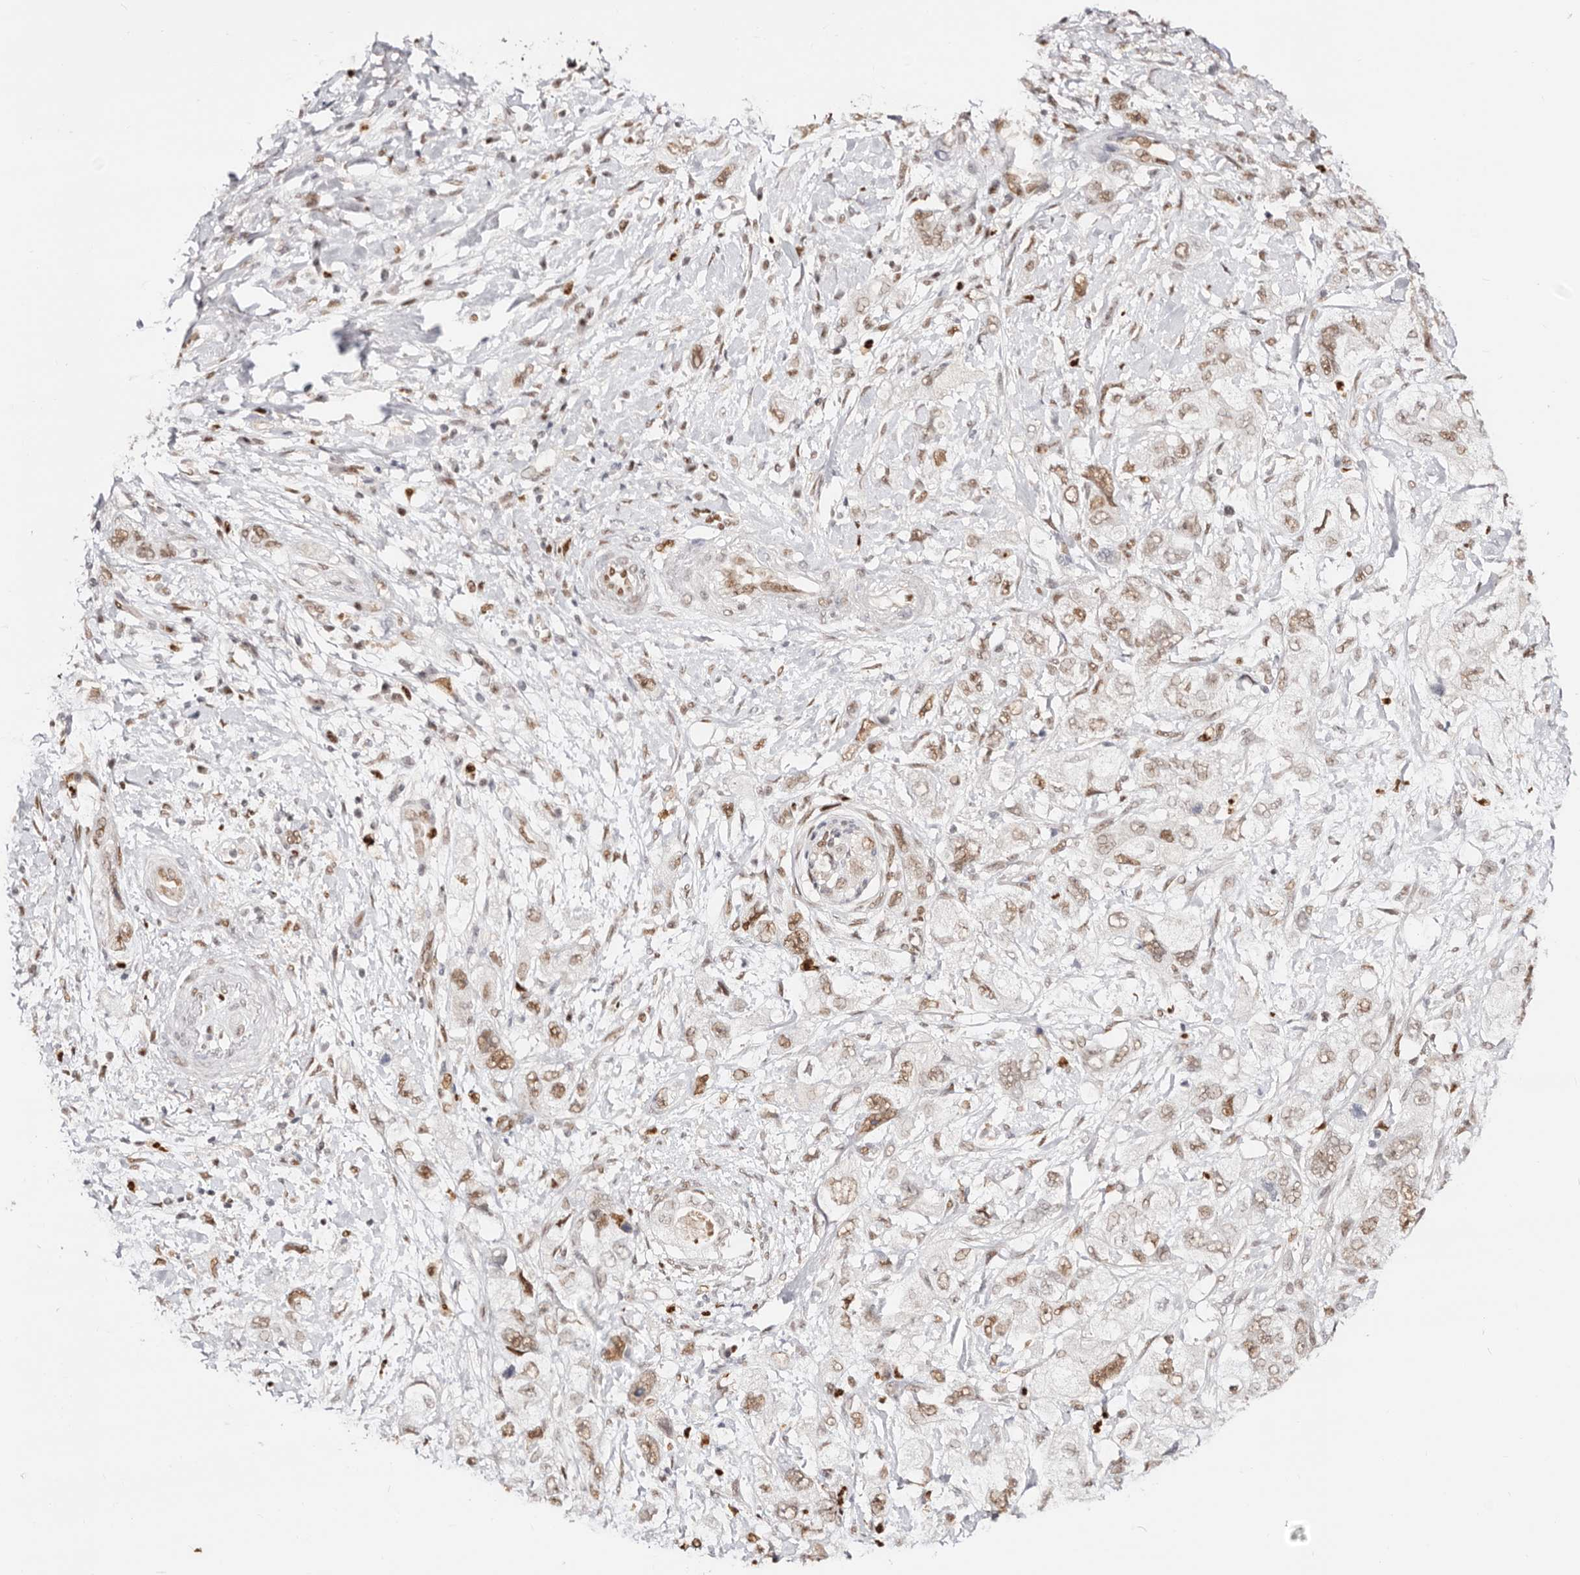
{"staining": {"intensity": "moderate", "quantity": ">75%", "location": "nuclear"}, "tissue": "pancreatic cancer", "cell_type": "Tumor cells", "image_type": "cancer", "snomed": [{"axis": "morphology", "description": "Adenocarcinoma, NOS"}, {"axis": "topography", "description": "Pancreas"}], "caption": "A photomicrograph showing moderate nuclear expression in about >75% of tumor cells in pancreatic cancer (adenocarcinoma), as visualized by brown immunohistochemical staining.", "gene": "TKT", "patient": {"sex": "female", "age": 73}}